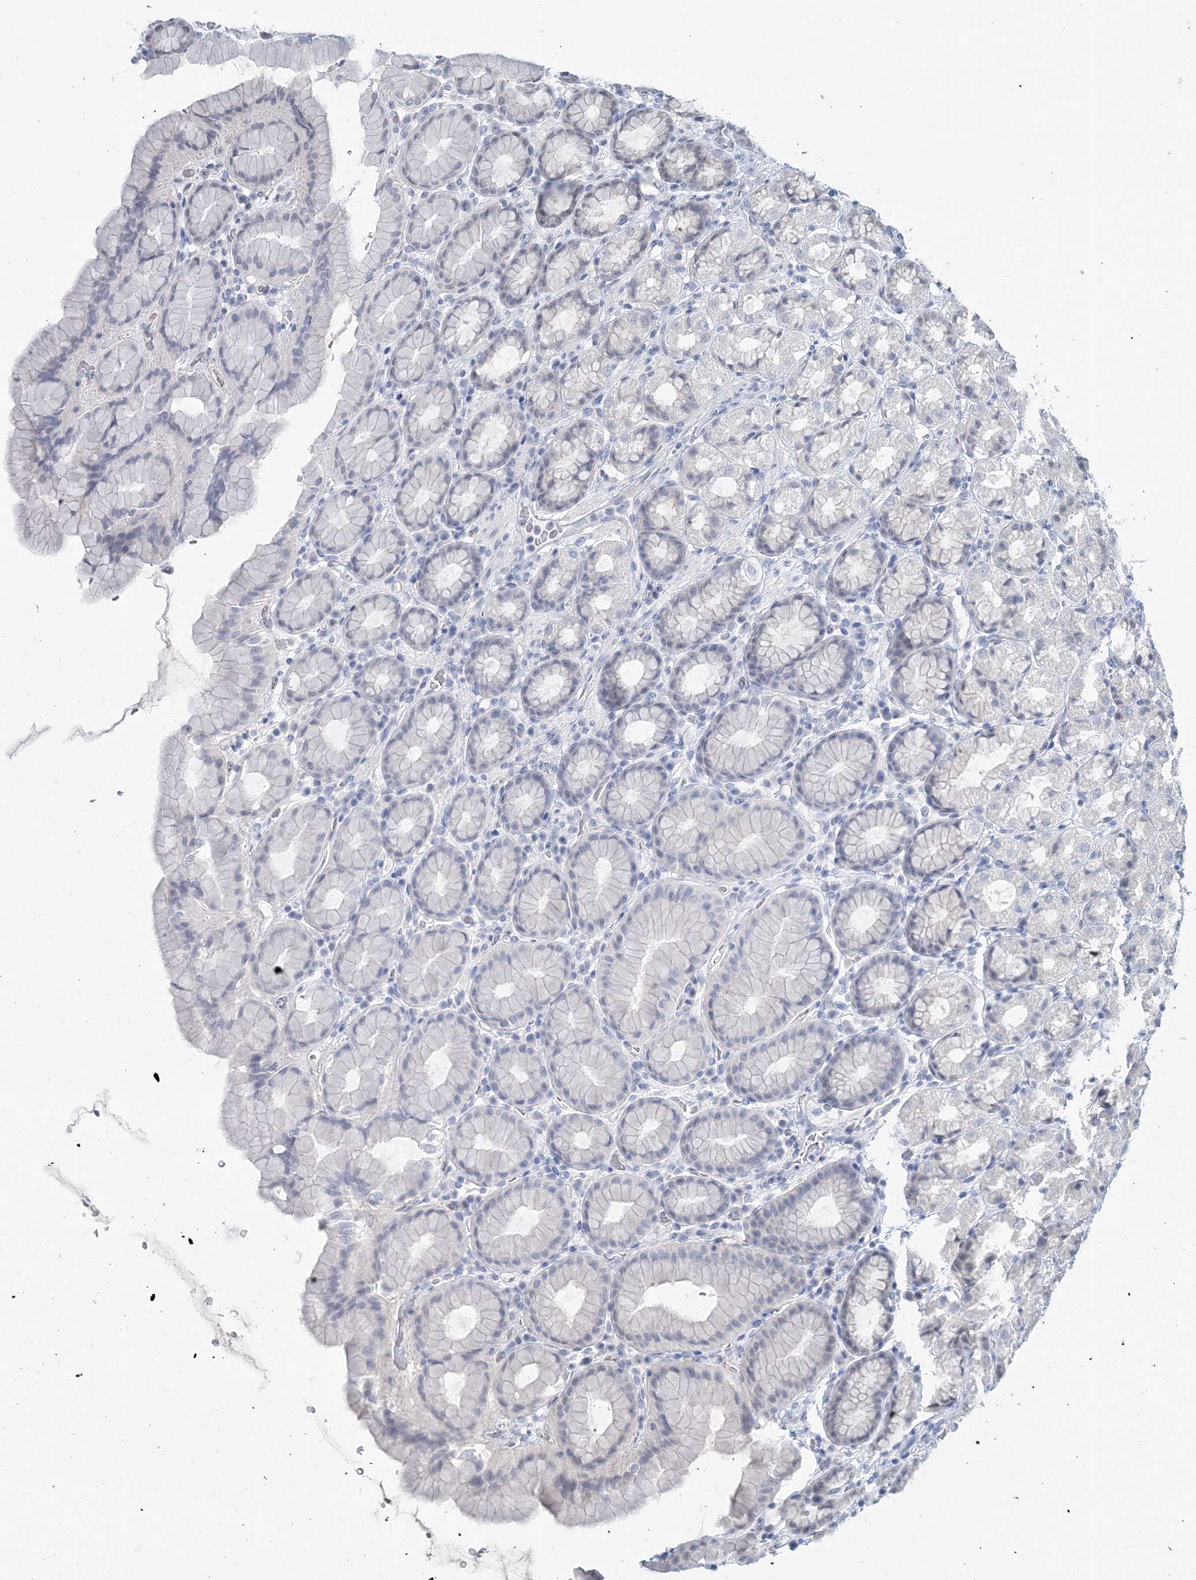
{"staining": {"intensity": "weak", "quantity": "25%-75%", "location": "nuclear"}, "tissue": "stomach", "cell_type": "Glandular cells", "image_type": "normal", "snomed": [{"axis": "morphology", "description": "Normal tissue, NOS"}, {"axis": "topography", "description": "Stomach, upper"}], "caption": "Immunohistochemical staining of normal stomach exhibits 25%-75% levels of weak nuclear protein positivity in about 25%-75% of glandular cells. Using DAB (3,3'-diaminobenzidine) (brown) and hematoxylin (blue) stains, captured at high magnification using brightfield microscopy.", "gene": "COPS7B", "patient": {"sex": "male", "age": 68}}